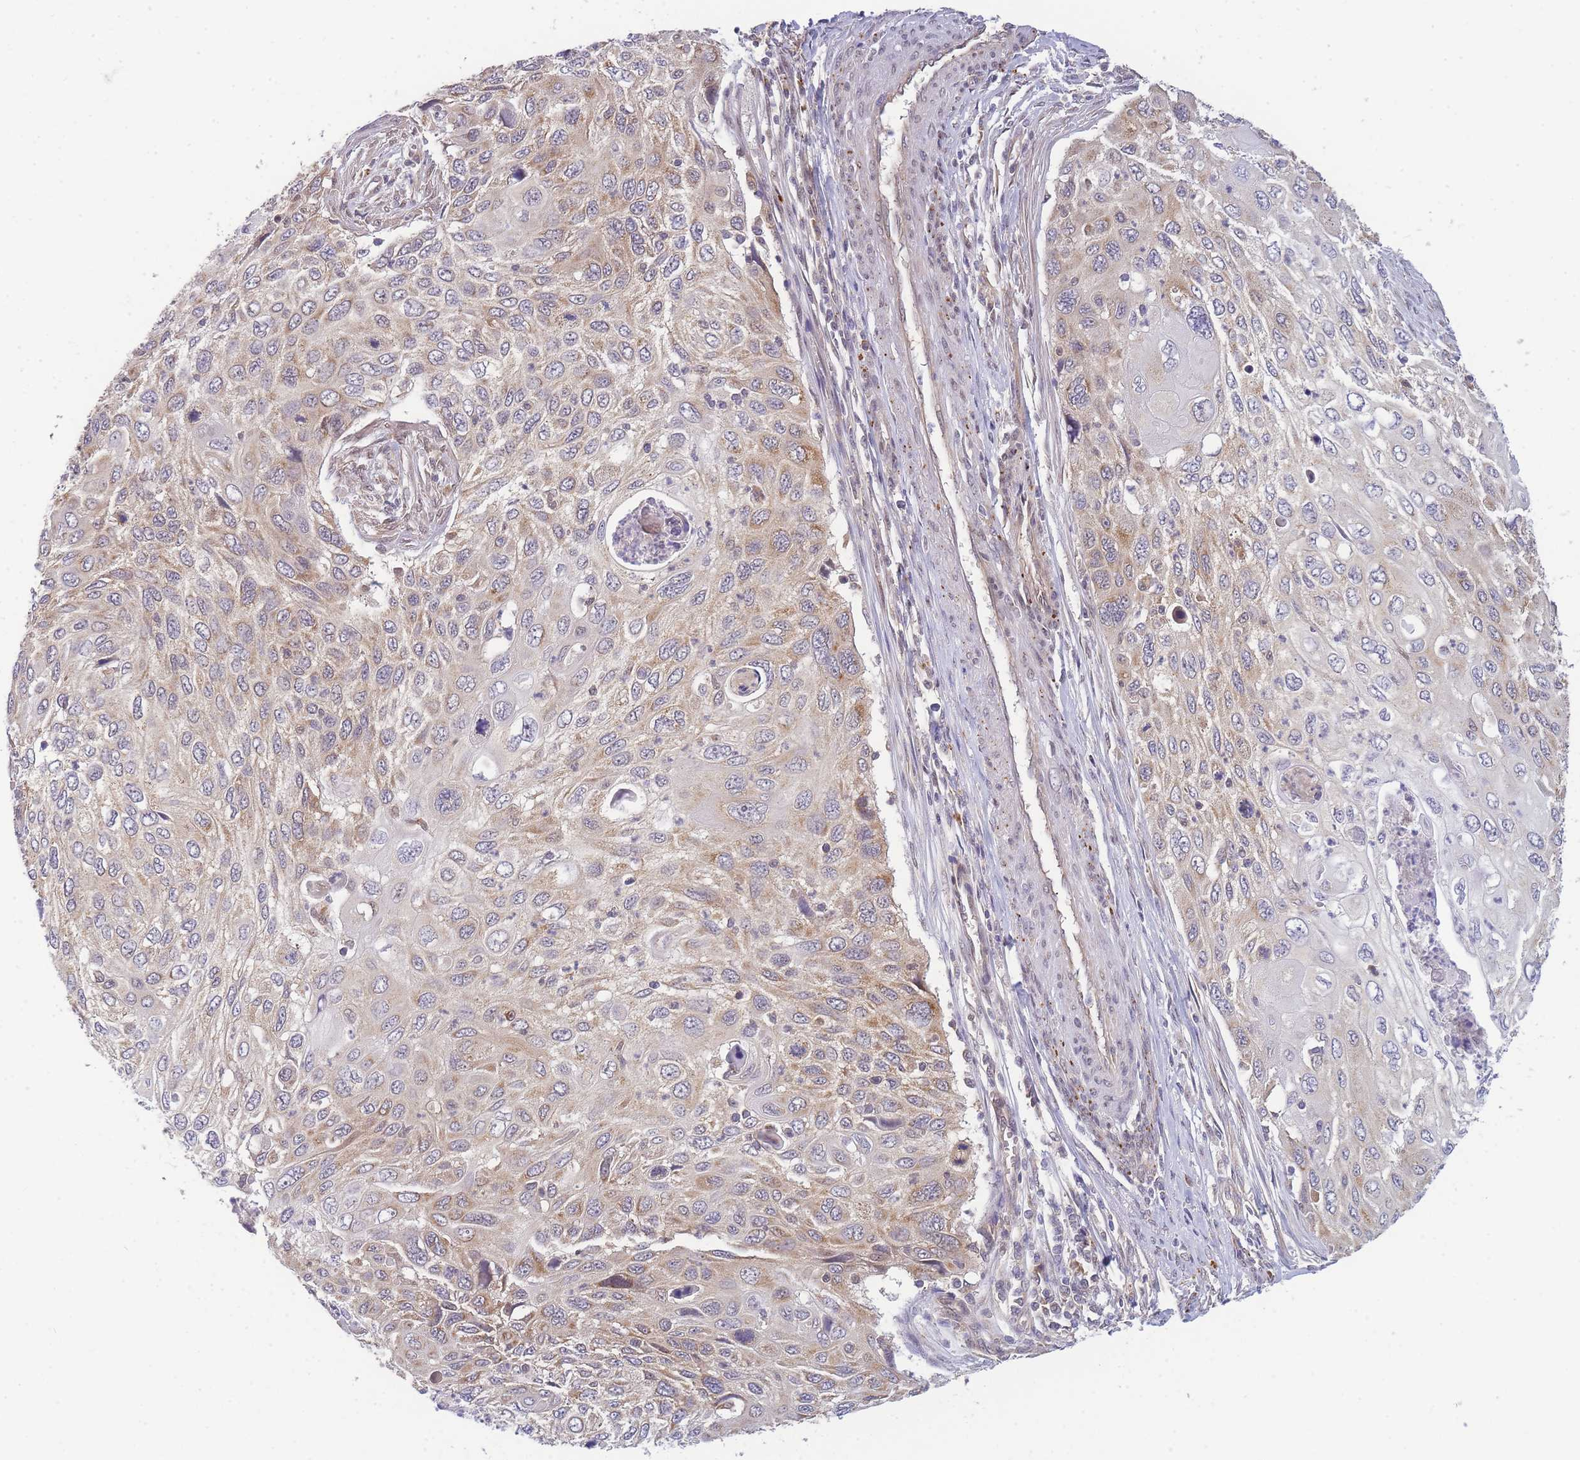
{"staining": {"intensity": "weak", "quantity": "25%-75%", "location": "cytoplasmic/membranous"}, "tissue": "cervical cancer", "cell_type": "Tumor cells", "image_type": "cancer", "snomed": [{"axis": "morphology", "description": "Squamous cell carcinoma, NOS"}, {"axis": "topography", "description": "Cervix"}], "caption": "Tumor cells display low levels of weak cytoplasmic/membranous staining in approximately 25%-75% of cells in cervical cancer (squamous cell carcinoma).", "gene": "MRPL23", "patient": {"sex": "female", "age": 70}}